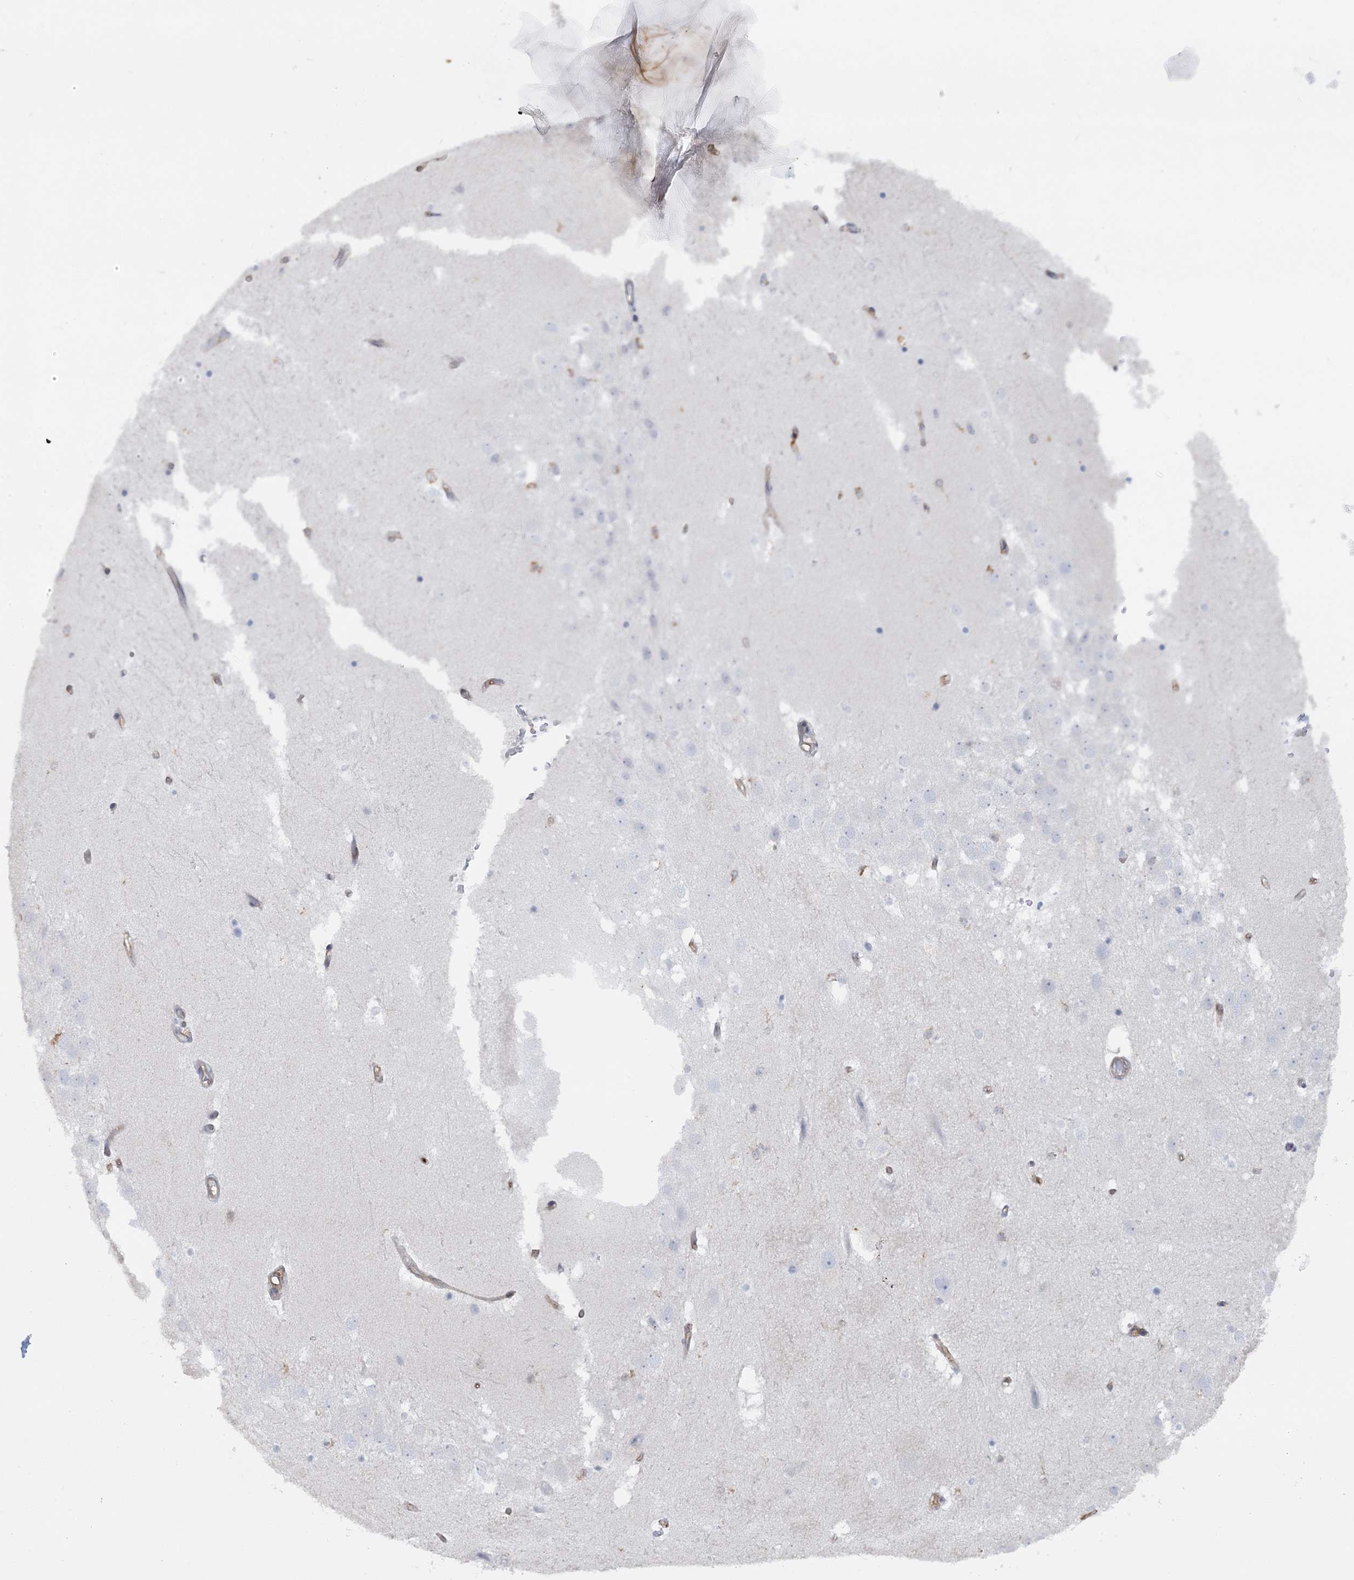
{"staining": {"intensity": "negative", "quantity": "none", "location": "none"}, "tissue": "hippocampus", "cell_type": "Glial cells", "image_type": "normal", "snomed": [{"axis": "morphology", "description": "Normal tissue, NOS"}, {"axis": "topography", "description": "Hippocampus"}], "caption": "Hippocampus was stained to show a protein in brown. There is no significant positivity in glial cells. The staining was performed using DAB (3,3'-diaminobenzidine) to visualize the protein expression in brown, while the nuclei were stained in blue with hematoxylin (Magnification: 20x).", "gene": "CUEDC2", "patient": {"sex": "female", "age": 52}}